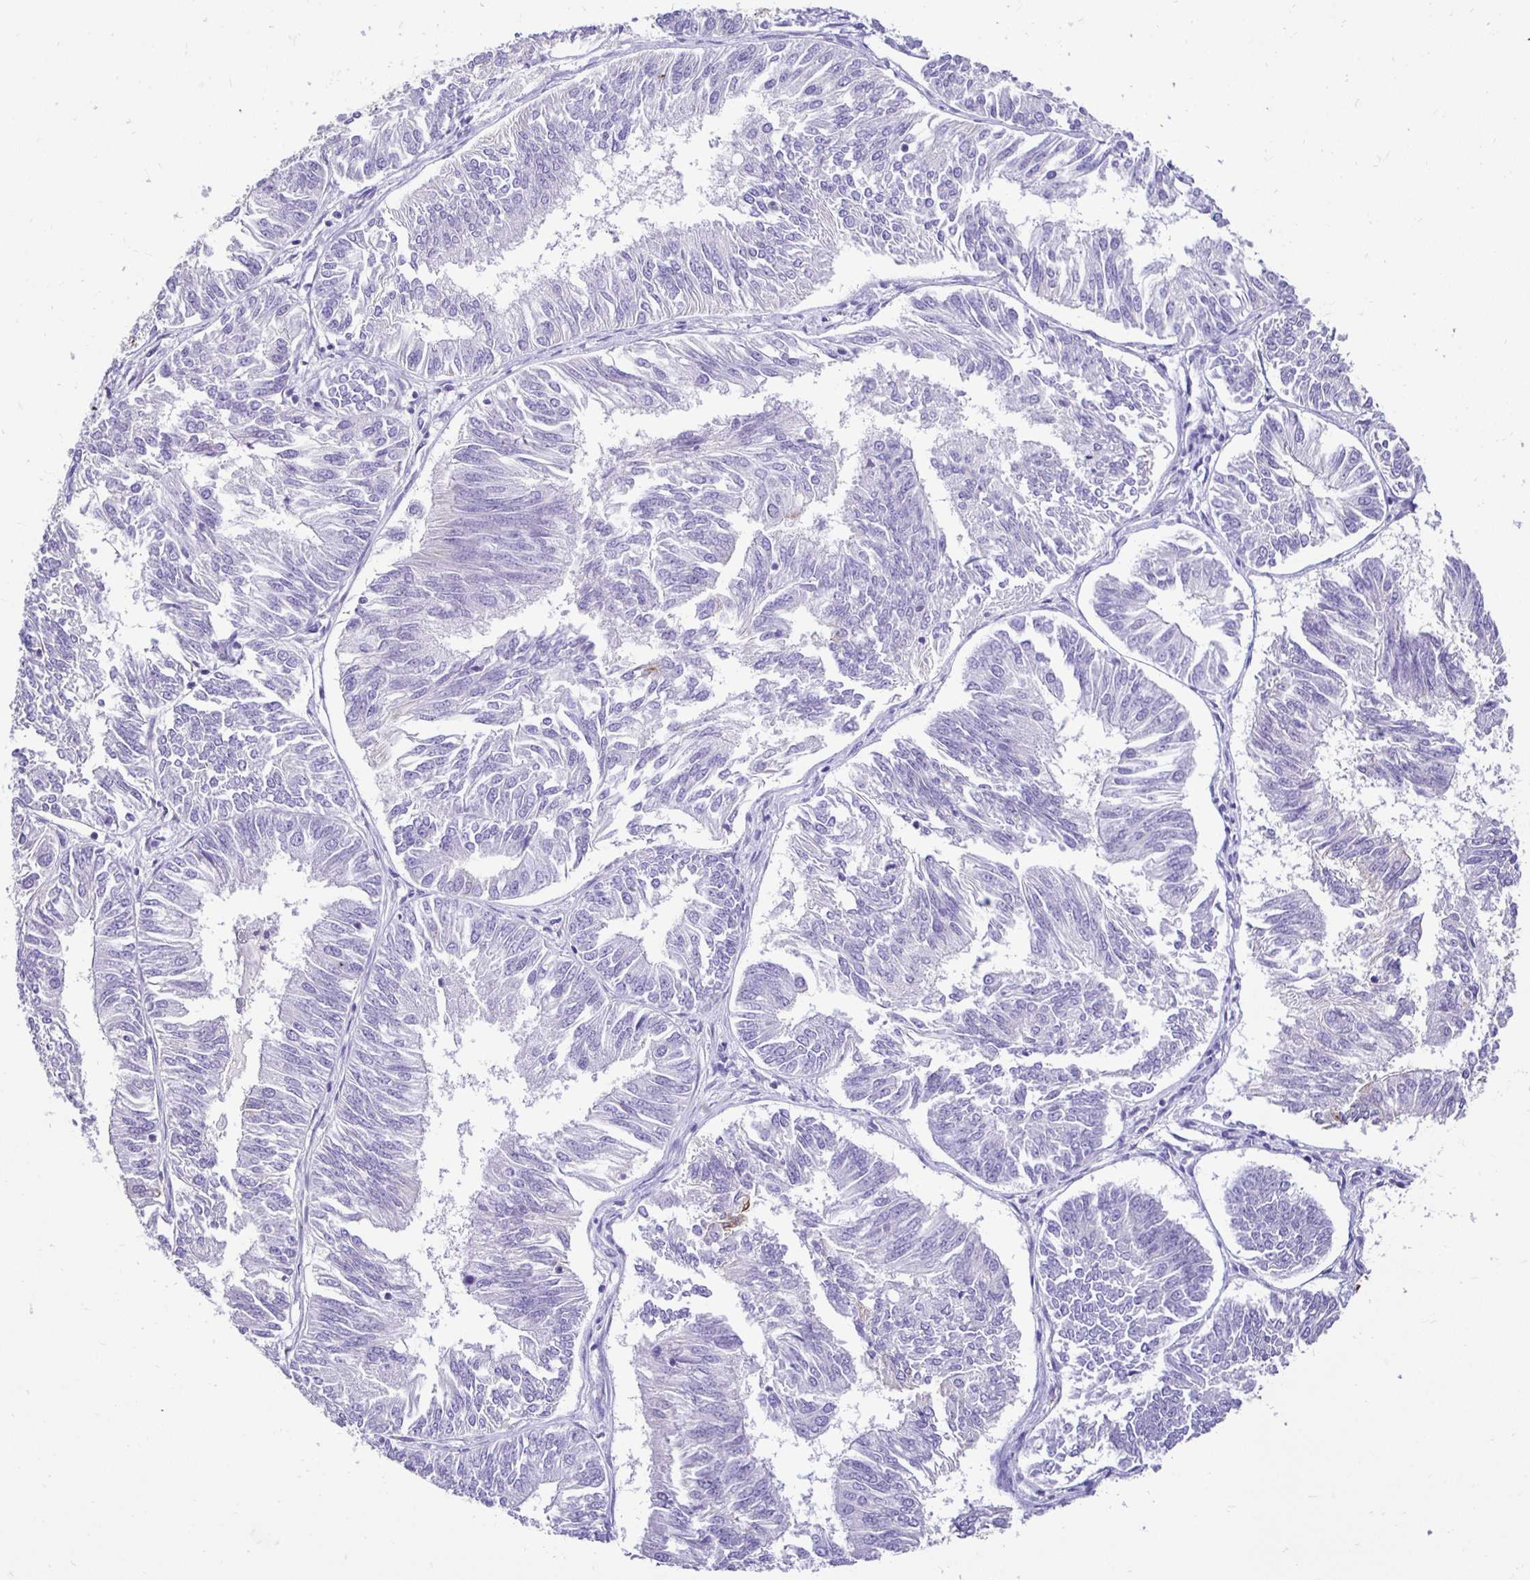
{"staining": {"intensity": "negative", "quantity": "none", "location": "none"}, "tissue": "endometrial cancer", "cell_type": "Tumor cells", "image_type": "cancer", "snomed": [{"axis": "morphology", "description": "Adenocarcinoma, NOS"}, {"axis": "topography", "description": "Endometrium"}], "caption": "Tumor cells show no significant positivity in endometrial cancer.", "gene": "TAF1D", "patient": {"sex": "female", "age": 58}}